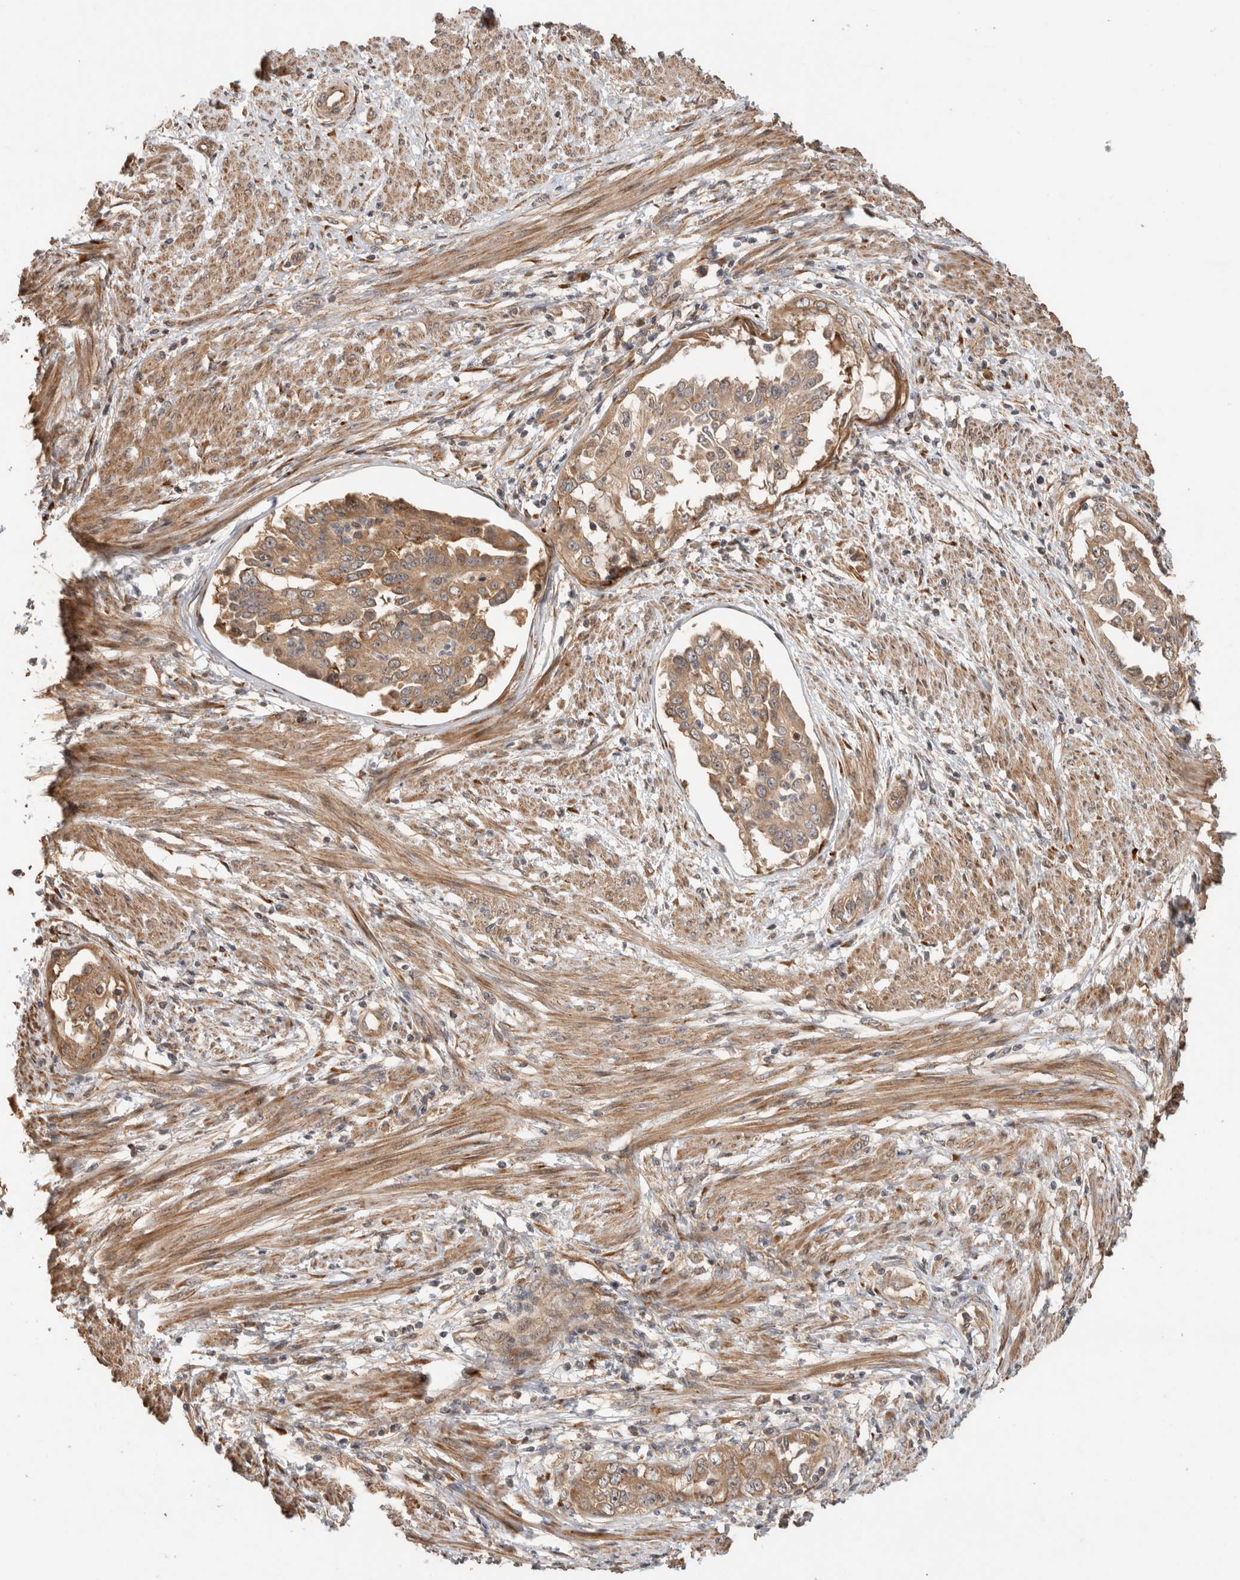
{"staining": {"intensity": "moderate", "quantity": ">75%", "location": "cytoplasmic/membranous"}, "tissue": "endometrial cancer", "cell_type": "Tumor cells", "image_type": "cancer", "snomed": [{"axis": "morphology", "description": "Adenocarcinoma, NOS"}, {"axis": "topography", "description": "Endometrium"}], "caption": "Protein positivity by IHC reveals moderate cytoplasmic/membranous expression in about >75% of tumor cells in adenocarcinoma (endometrial). The staining was performed using DAB, with brown indicating positive protein expression. Nuclei are stained blue with hematoxylin.", "gene": "PCDHB15", "patient": {"sex": "female", "age": 85}}